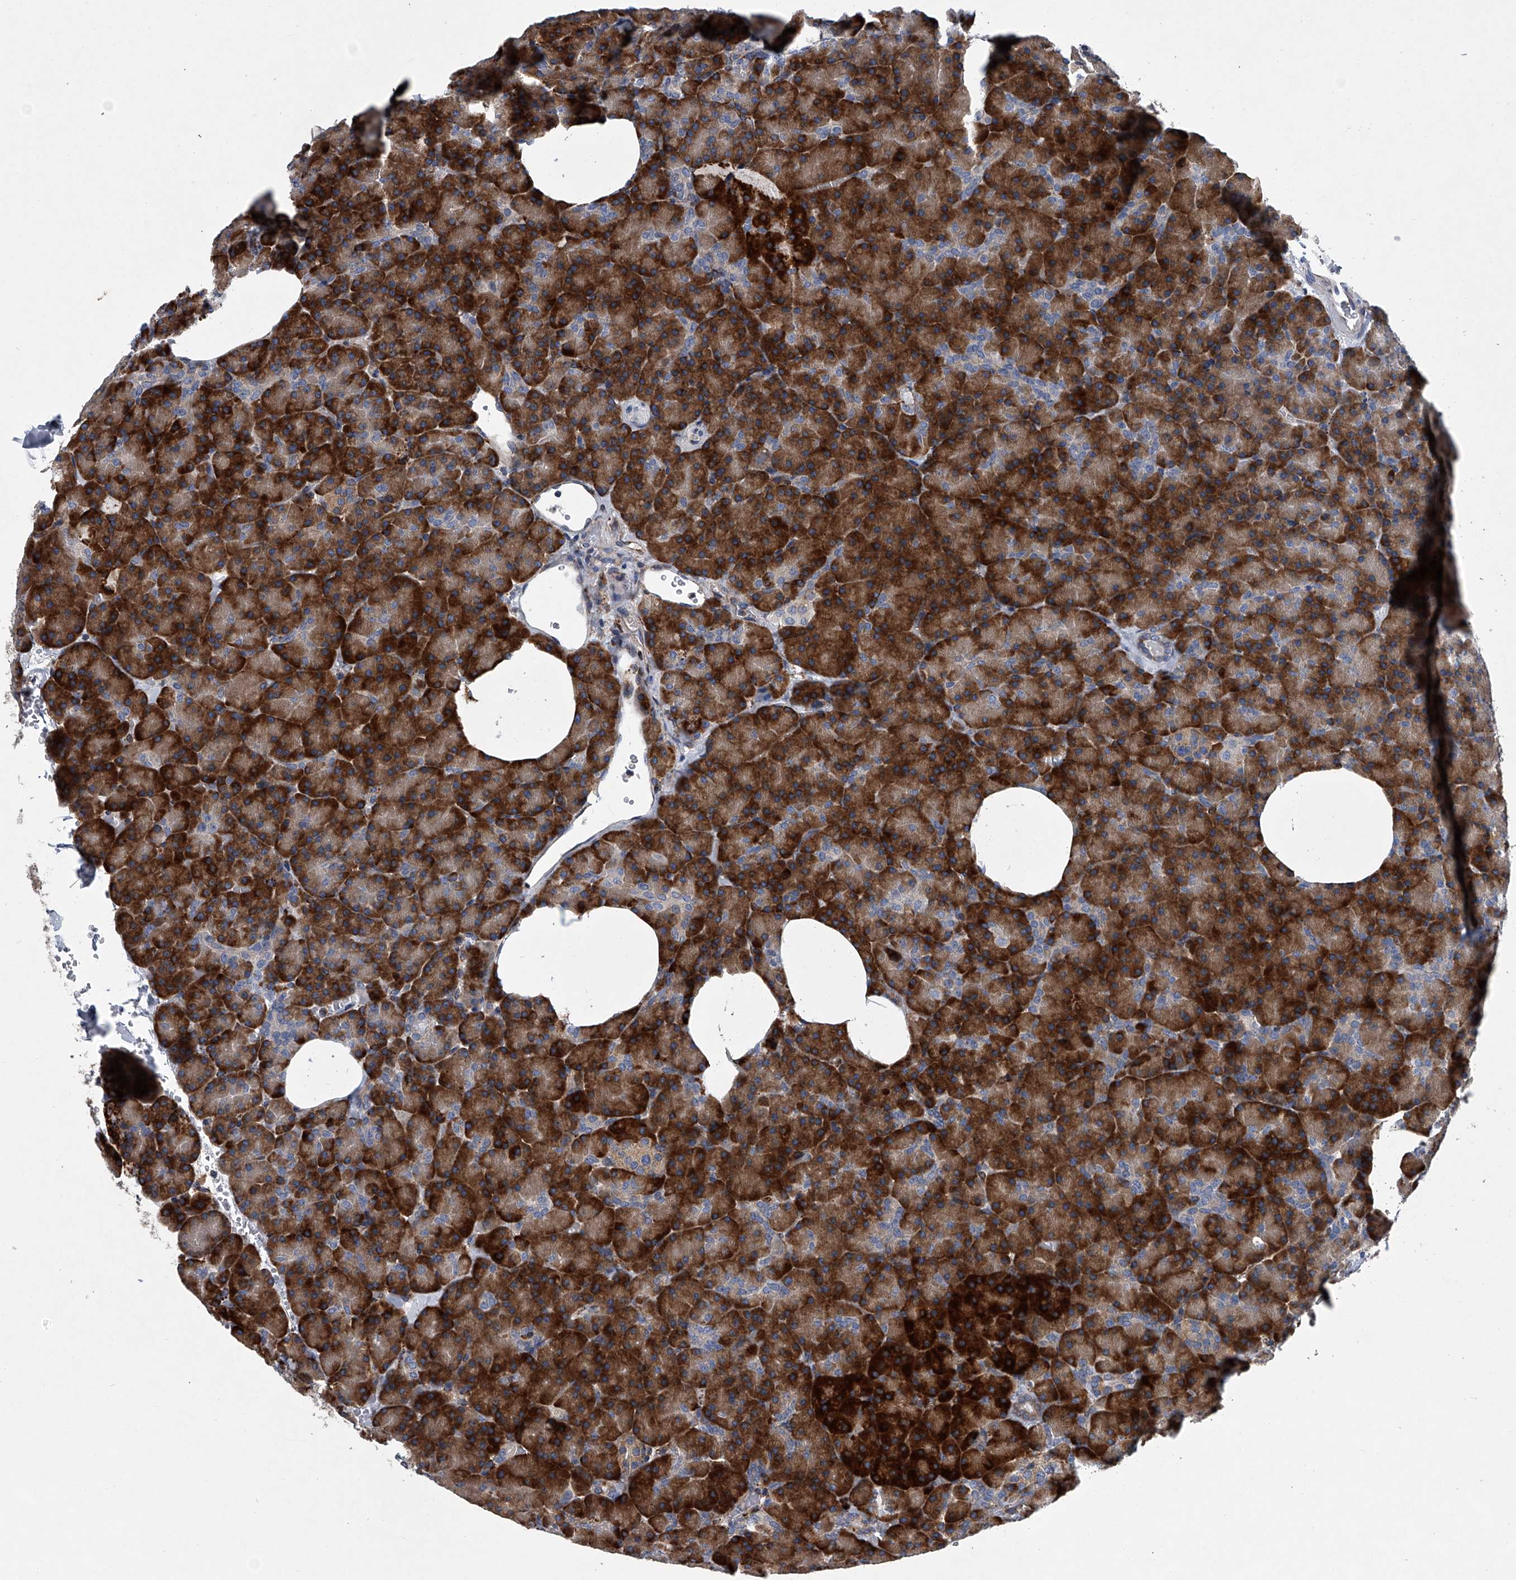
{"staining": {"intensity": "strong", "quantity": ">75%", "location": "cytoplasmic/membranous"}, "tissue": "pancreas", "cell_type": "Exocrine glandular cells", "image_type": "normal", "snomed": [{"axis": "morphology", "description": "Normal tissue, NOS"}, {"axis": "morphology", "description": "Carcinoid, malignant, NOS"}, {"axis": "topography", "description": "Pancreas"}], "caption": "An immunohistochemistry histopathology image of unremarkable tissue is shown. Protein staining in brown highlights strong cytoplasmic/membranous positivity in pancreas within exocrine glandular cells.", "gene": "TMEM63C", "patient": {"sex": "female", "age": 35}}